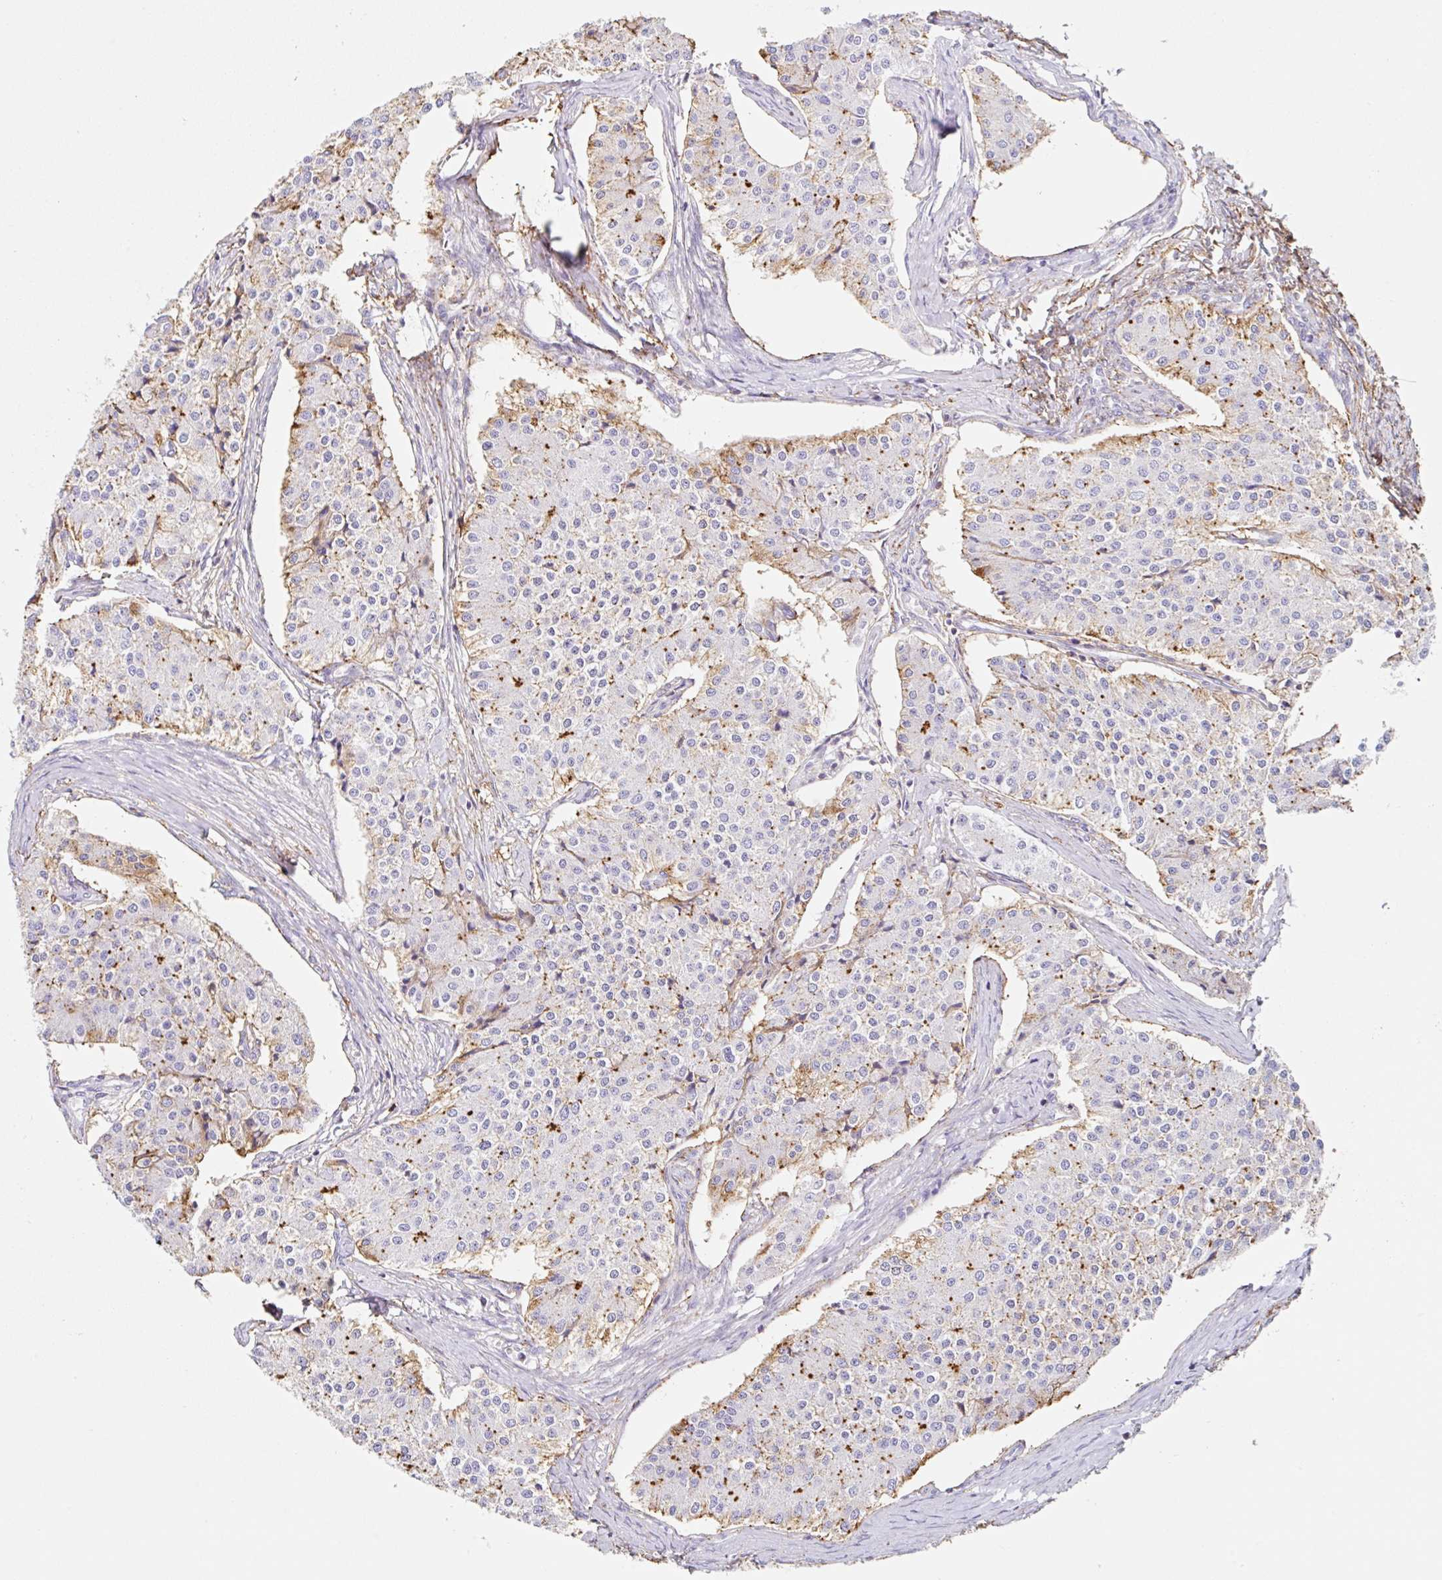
{"staining": {"intensity": "negative", "quantity": "none", "location": "none"}, "tissue": "carcinoid", "cell_type": "Tumor cells", "image_type": "cancer", "snomed": [{"axis": "morphology", "description": "Carcinoid, malignant, NOS"}, {"axis": "topography", "description": "Colon"}], "caption": "Human carcinoid stained for a protein using immunohistochemistry demonstrates no staining in tumor cells.", "gene": "MTTP", "patient": {"sex": "female", "age": 52}}